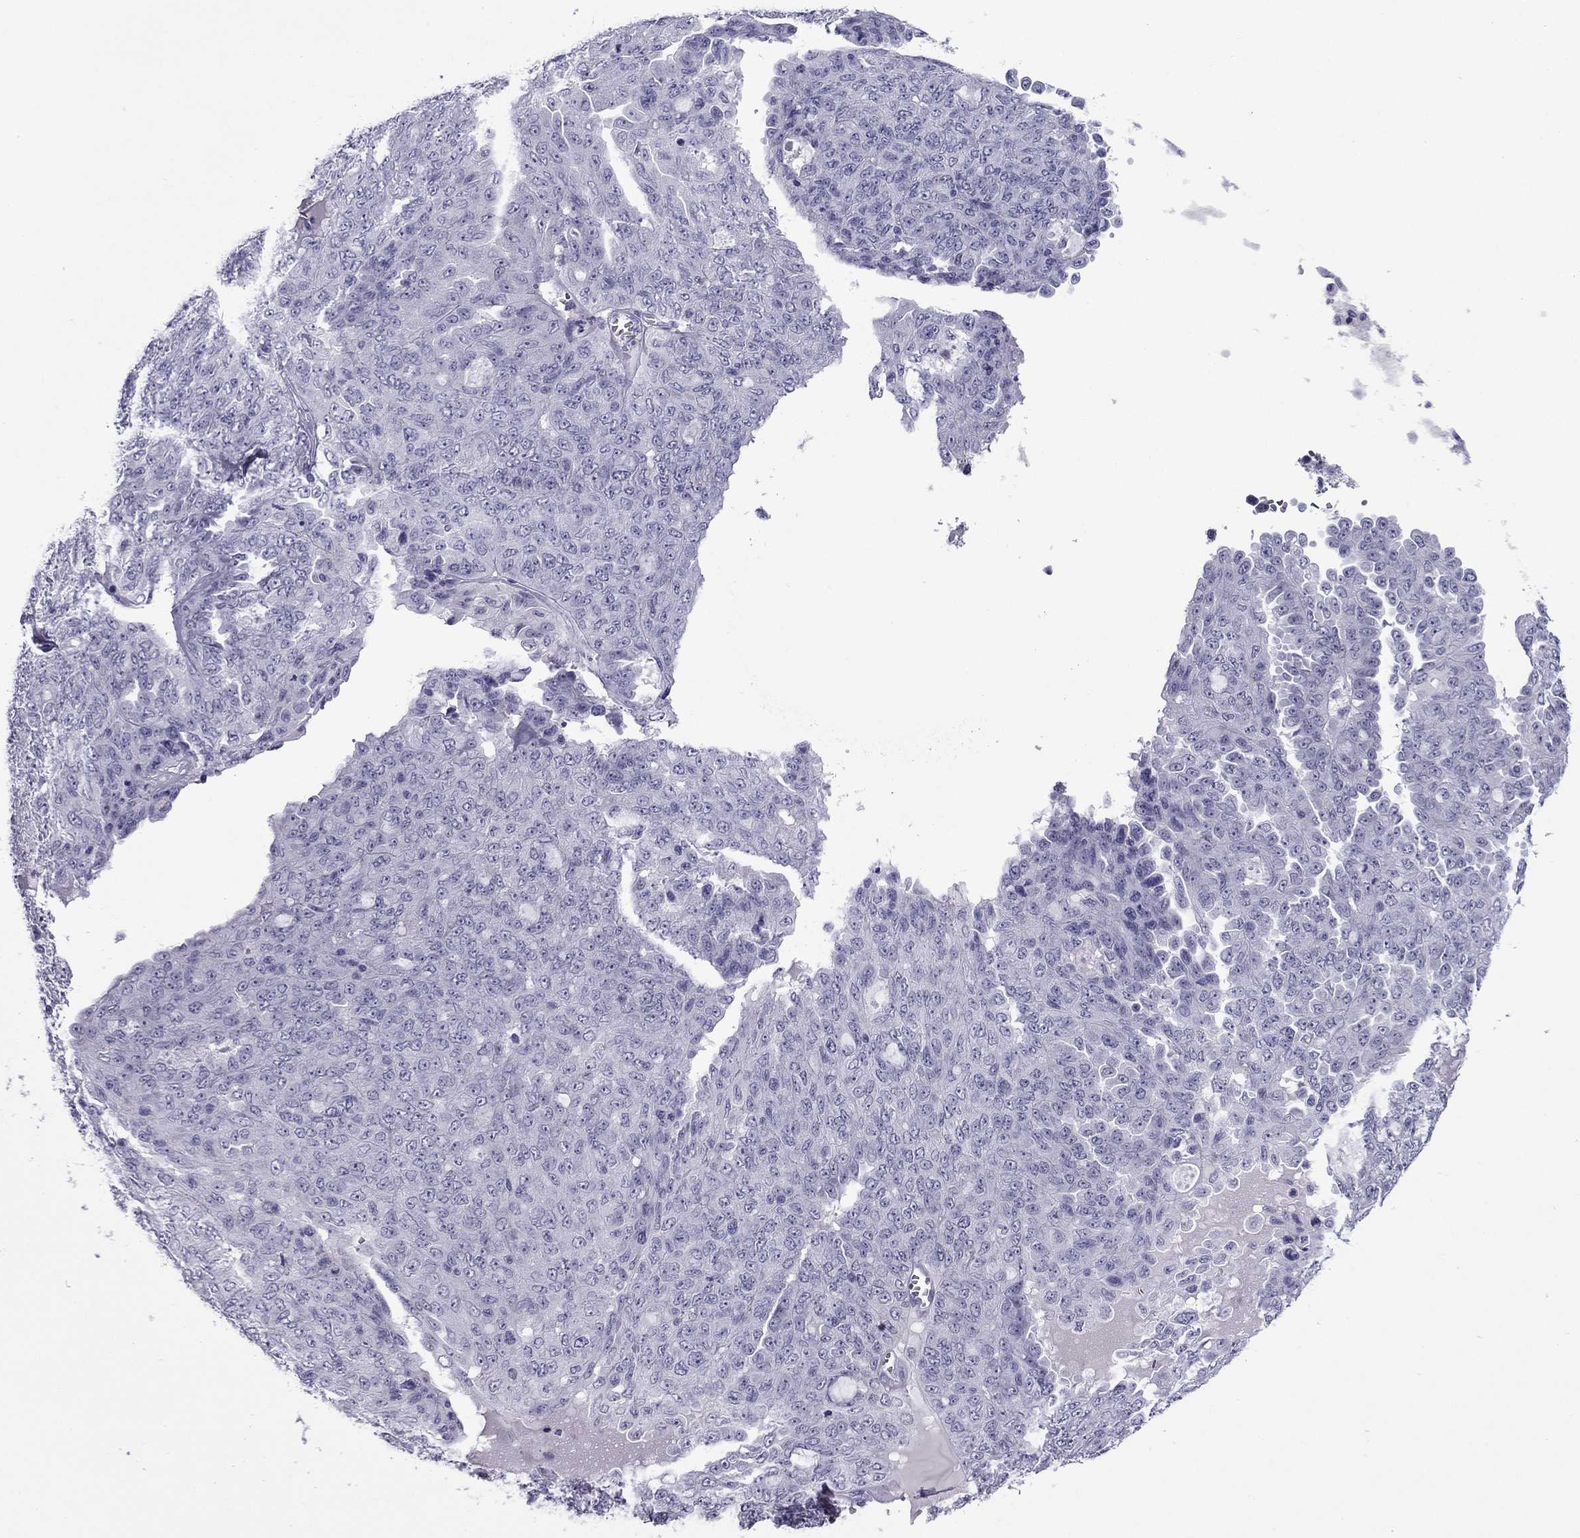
{"staining": {"intensity": "negative", "quantity": "none", "location": "none"}, "tissue": "ovarian cancer", "cell_type": "Tumor cells", "image_type": "cancer", "snomed": [{"axis": "morphology", "description": "Cystadenocarcinoma, serous, NOS"}, {"axis": "topography", "description": "Ovary"}], "caption": "Tumor cells are negative for protein expression in human serous cystadenocarcinoma (ovarian). (IHC, brightfield microscopy, high magnification).", "gene": "MYLK3", "patient": {"sex": "female", "age": 71}}